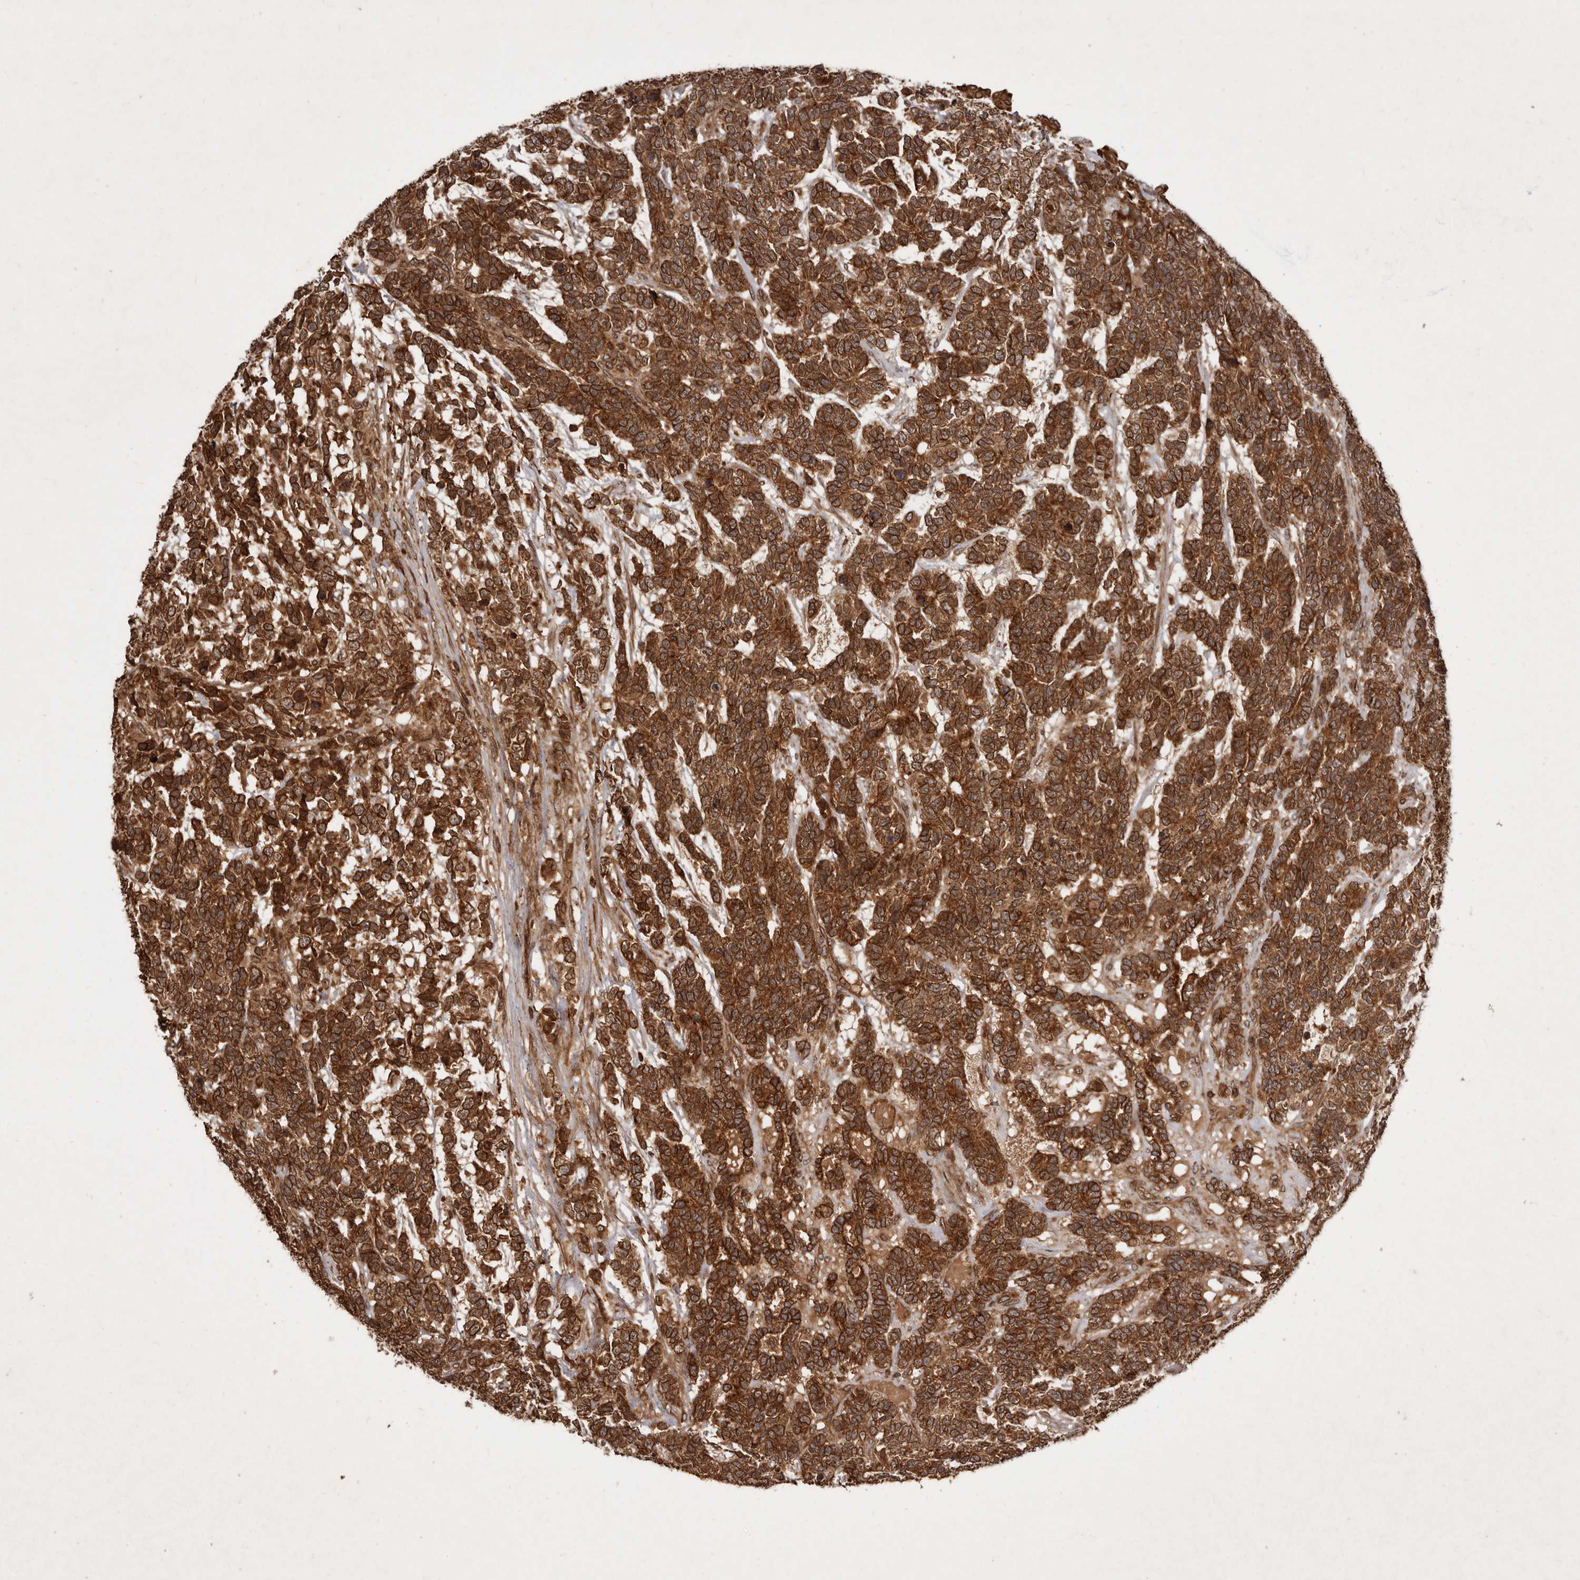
{"staining": {"intensity": "strong", "quantity": ">75%", "location": "cytoplasmic/membranous,nuclear"}, "tissue": "testis cancer", "cell_type": "Tumor cells", "image_type": "cancer", "snomed": [{"axis": "morphology", "description": "Carcinoma, Embryonal, NOS"}, {"axis": "topography", "description": "Testis"}], "caption": "Immunohistochemistry (IHC) of embryonal carcinoma (testis) exhibits high levels of strong cytoplasmic/membranous and nuclear expression in about >75% of tumor cells. Immunohistochemistry stains the protein in brown and the nuclei are stained blue.", "gene": "STK36", "patient": {"sex": "male", "age": 26}}